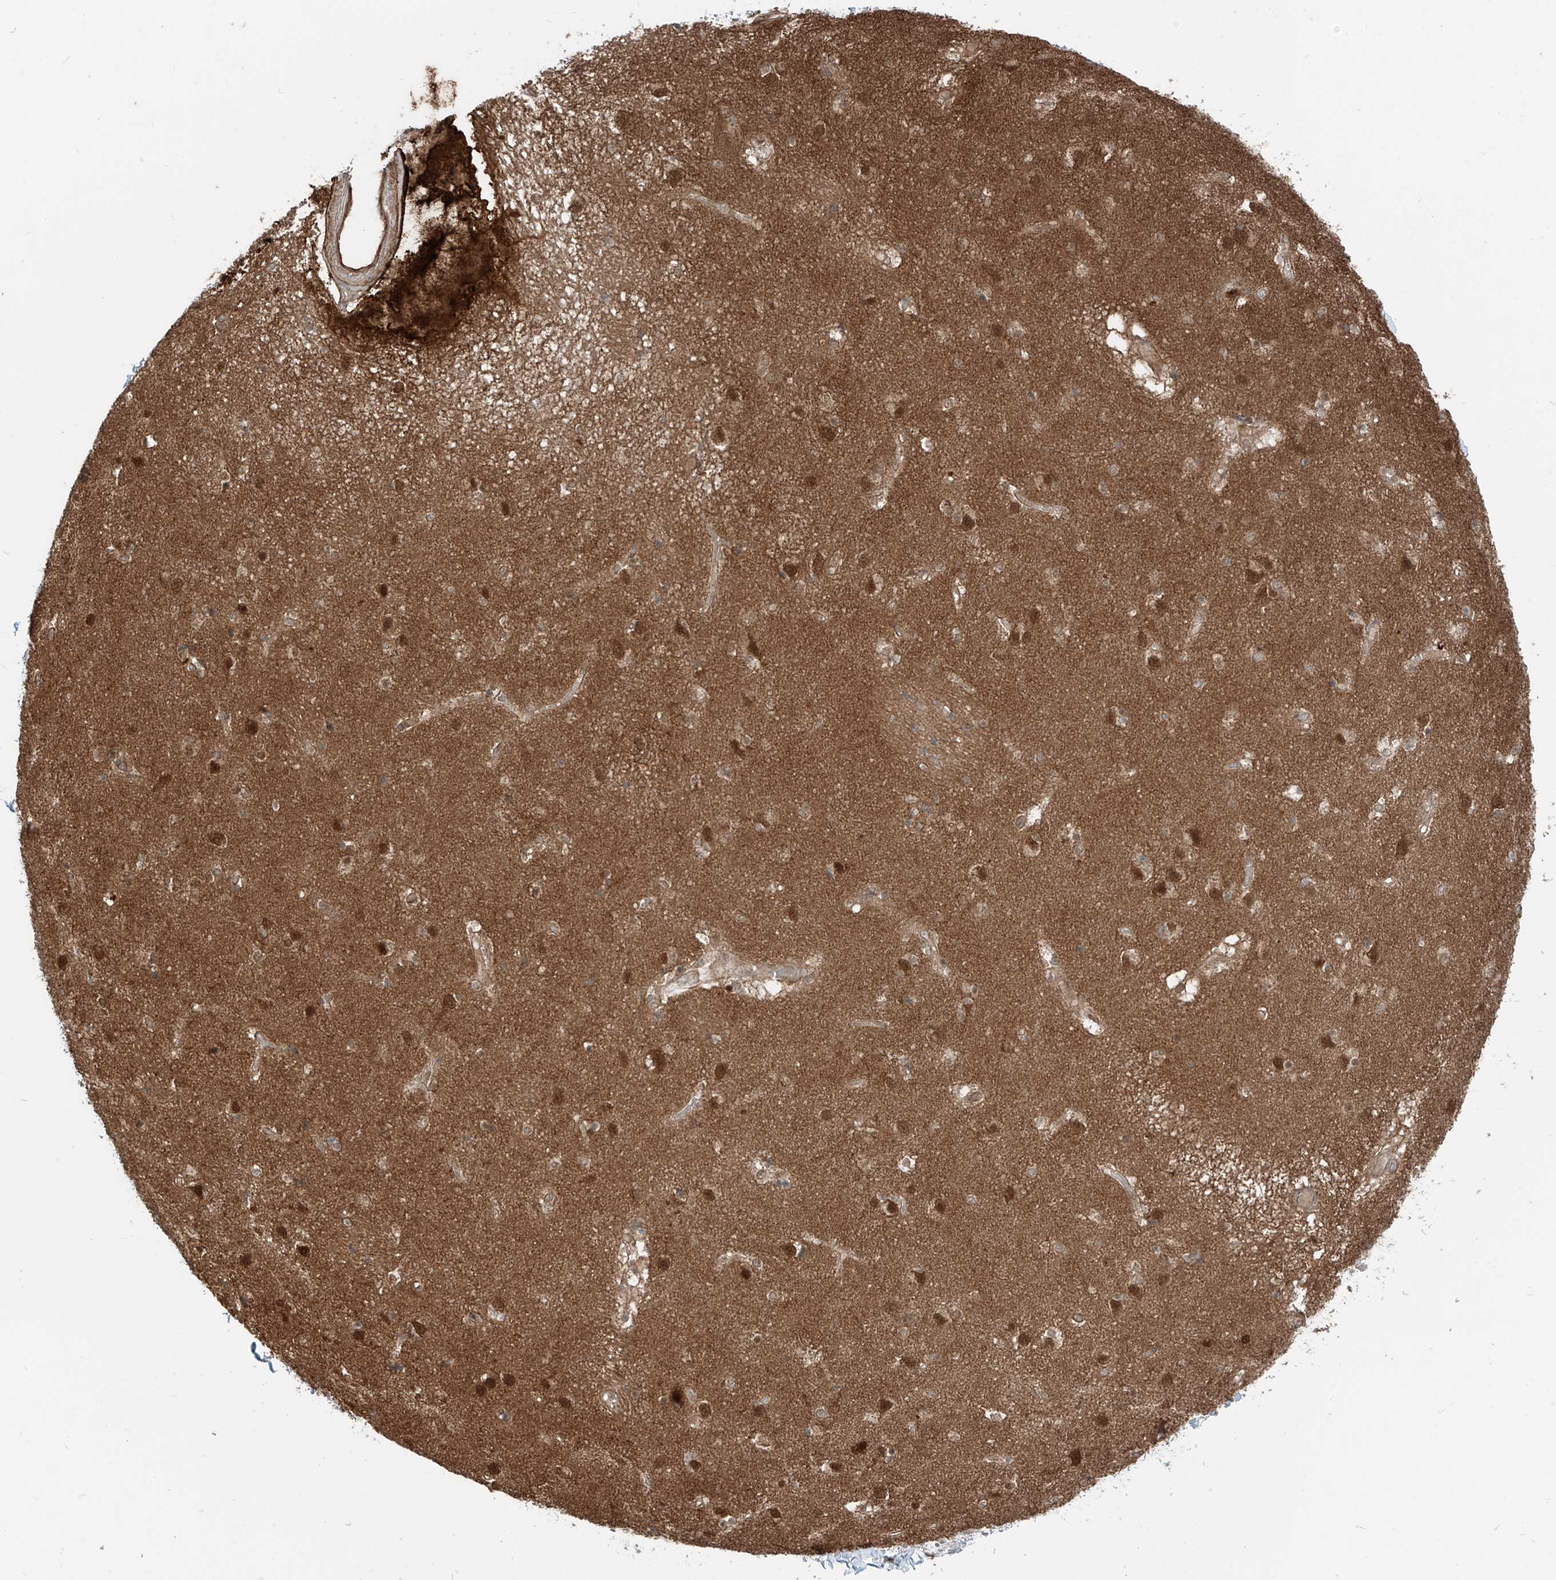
{"staining": {"intensity": "moderate", "quantity": "<25%", "location": "nuclear"}, "tissue": "caudate", "cell_type": "Glial cells", "image_type": "normal", "snomed": [{"axis": "morphology", "description": "Normal tissue, NOS"}, {"axis": "topography", "description": "Lateral ventricle wall"}], "caption": "Approximately <25% of glial cells in normal caudate show moderate nuclear protein staining as visualized by brown immunohistochemical staining.", "gene": "USP48", "patient": {"sex": "male", "age": 70}}